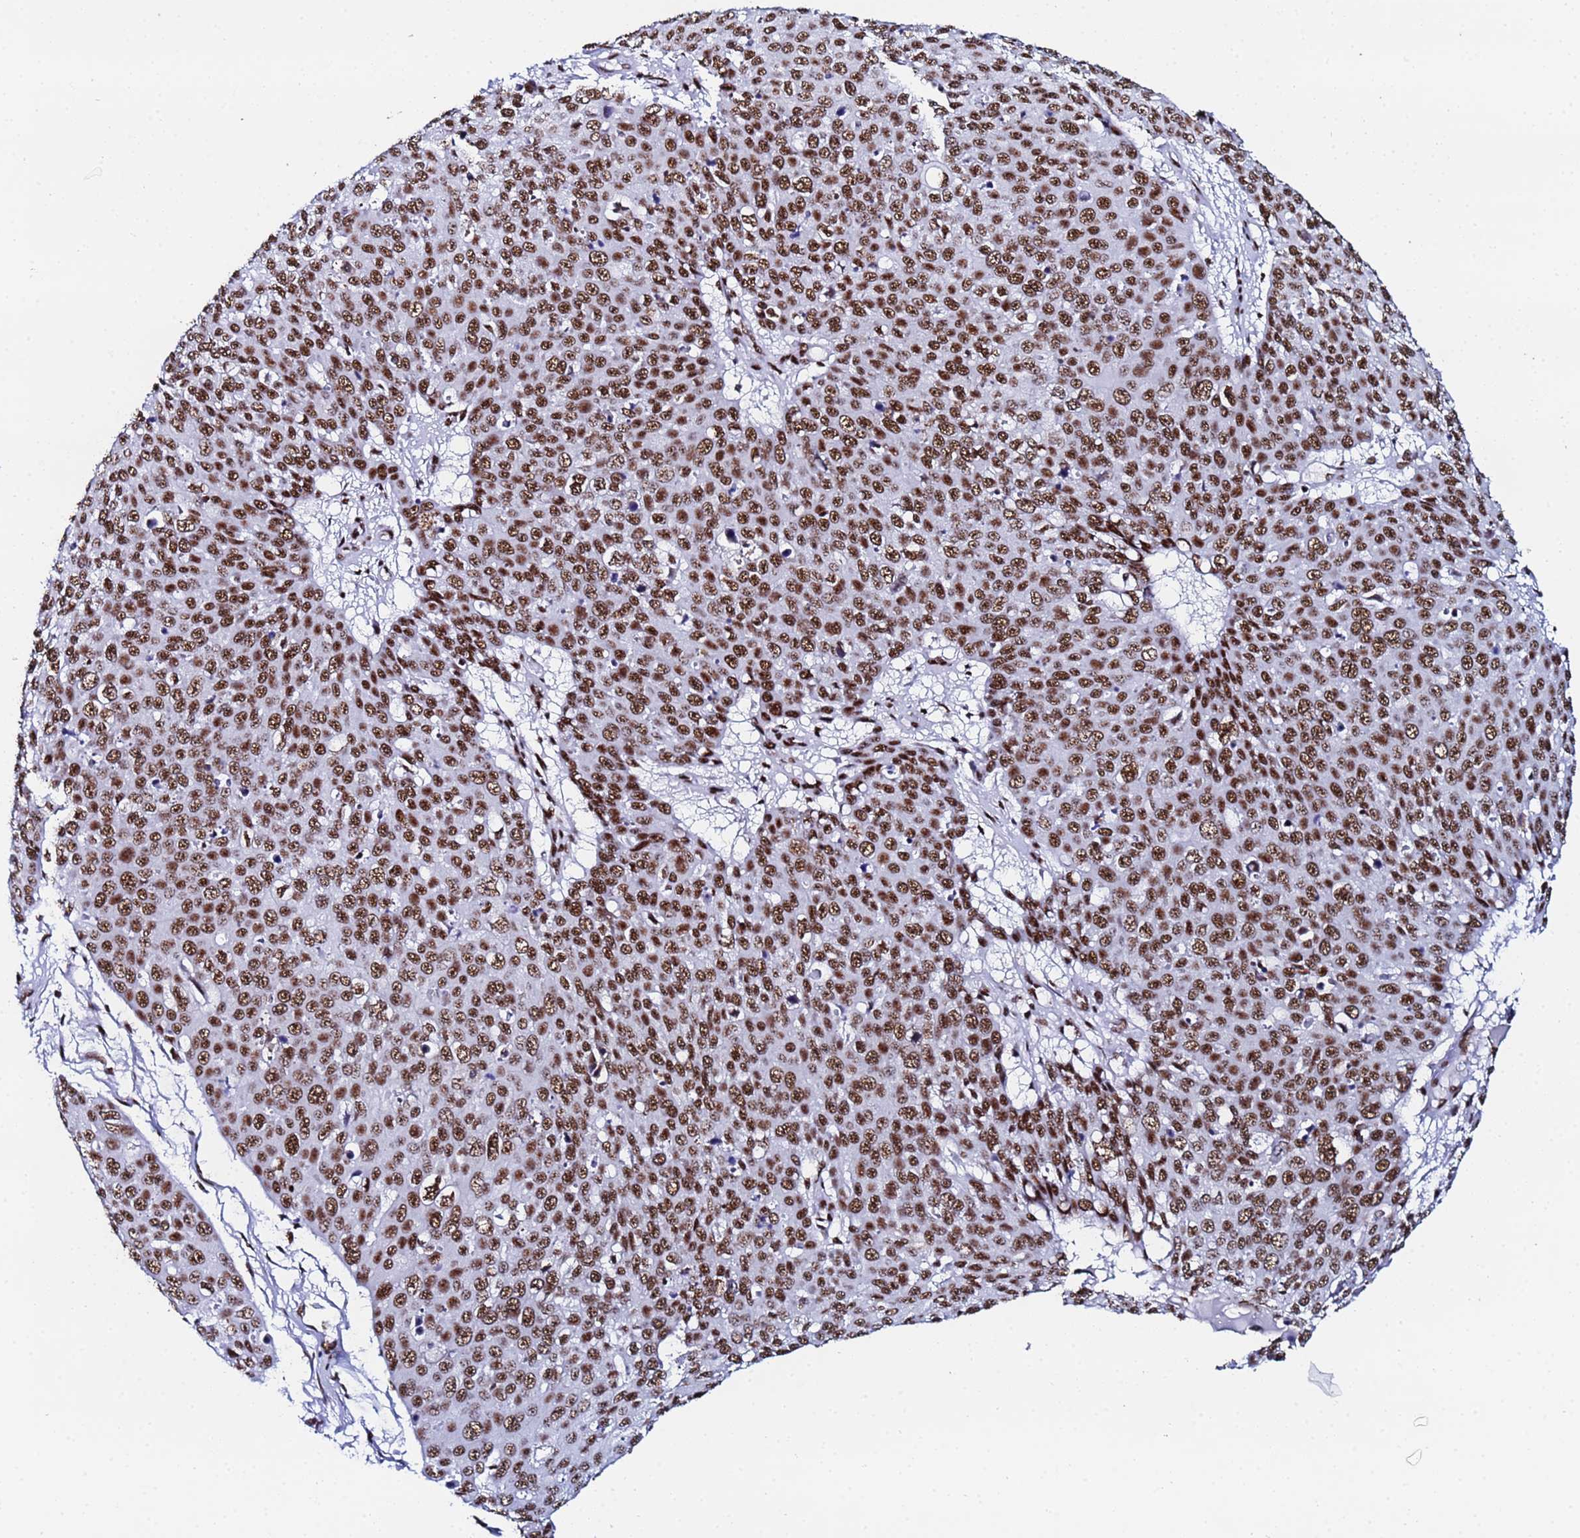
{"staining": {"intensity": "strong", "quantity": ">75%", "location": "nuclear"}, "tissue": "skin cancer", "cell_type": "Tumor cells", "image_type": "cancer", "snomed": [{"axis": "morphology", "description": "Squamous cell carcinoma, NOS"}, {"axis": "topography", "description": "Skin"}], "caption": "Protein analysis of skin cancer (squamous cell carcinoma) tissue reveals strong nuclear expression in approximately >75% of tumor cells. Immunohistochemistry stains the protein of interest in brown and the nuclei are stained blue.", "gene": "SNRPA1", "patient": {"sex": "male", "age": 71}}